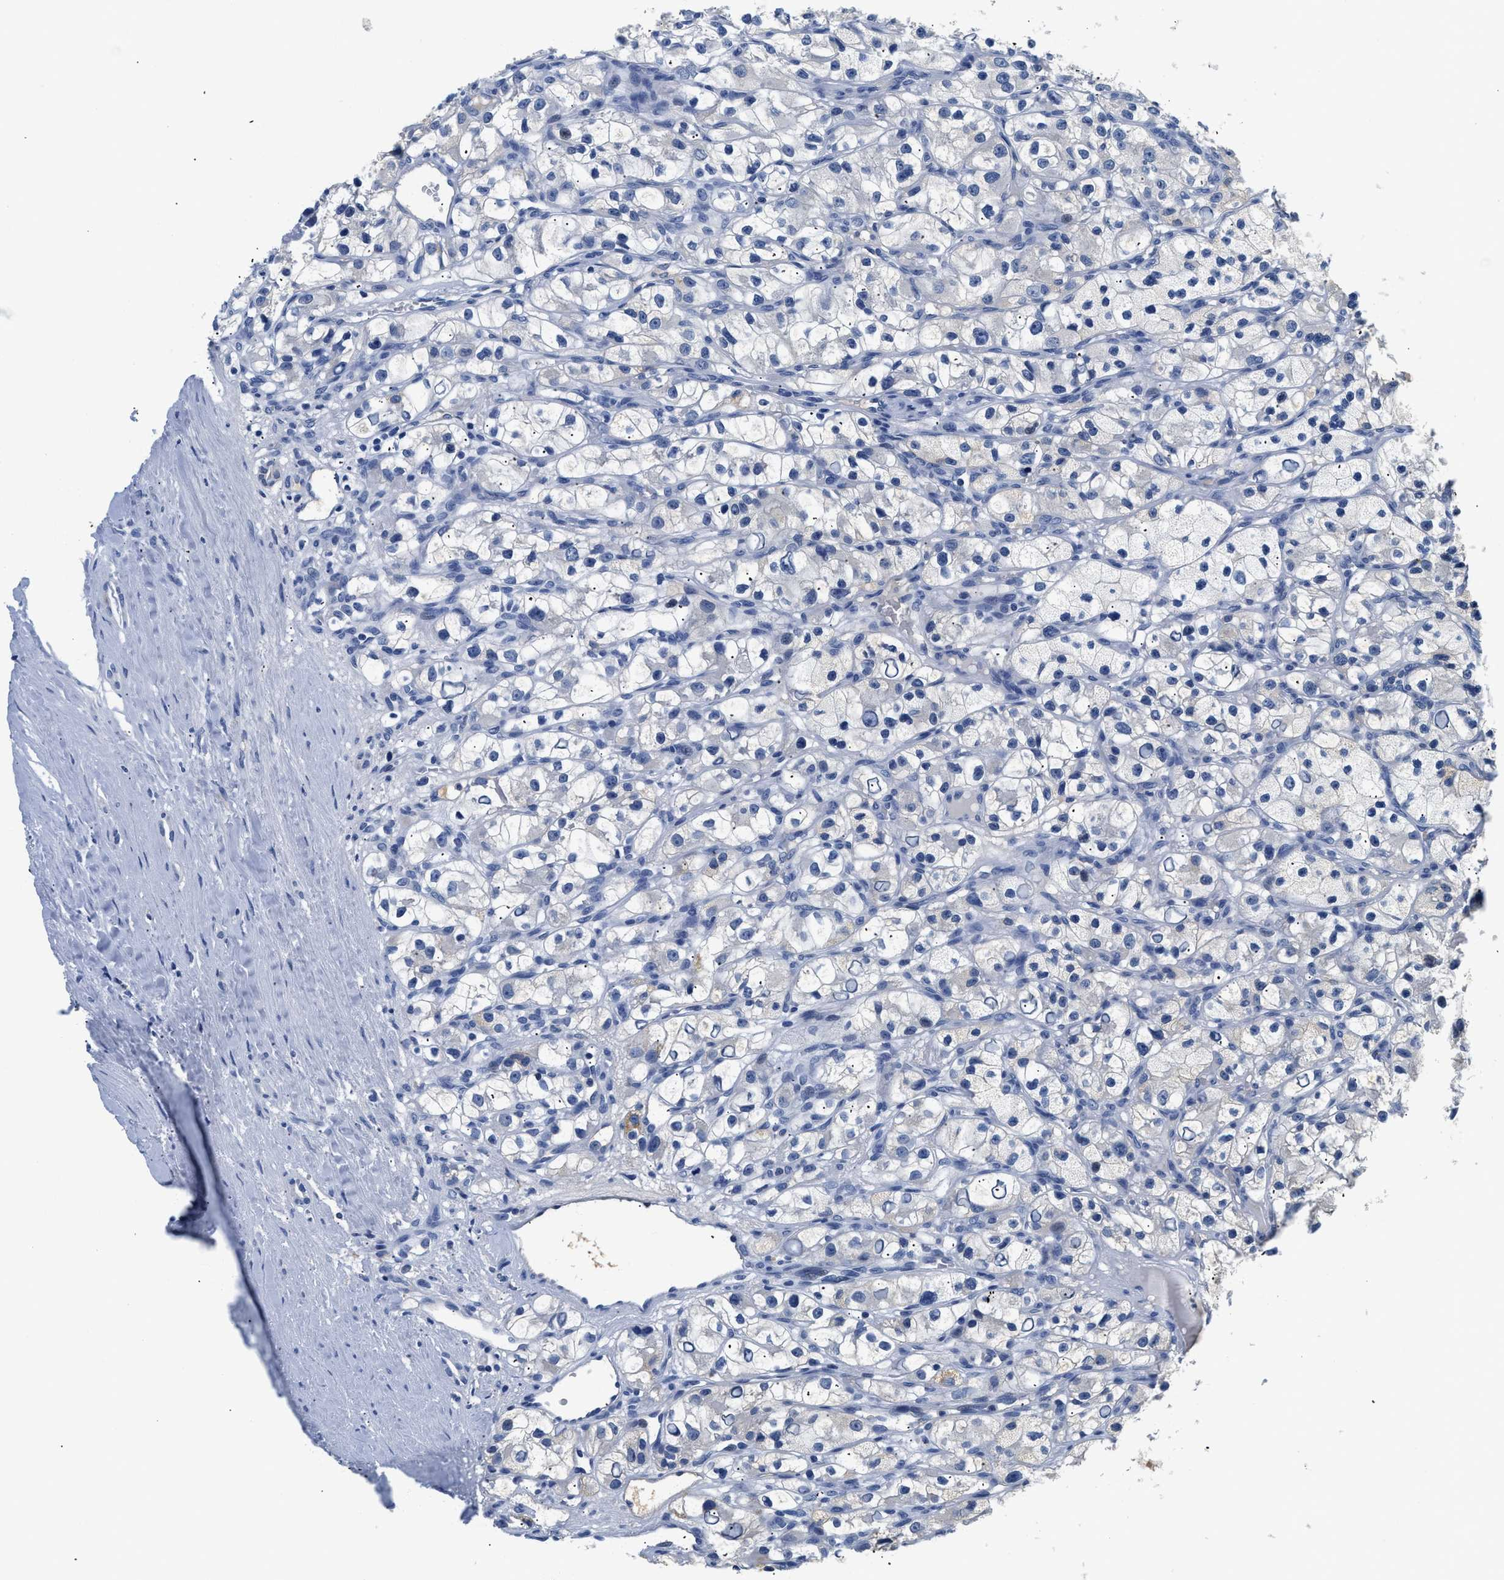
{"staining": {"intensity": "moderate", "quantity": "<25%", "location": "cytoplasmic/membranous"}, "tissue": "renal cancer", "cell_type": "Tumor cells", "image_type": "cancer", "snomed": [{"axis": "morphology", "description": "Adenocarcinoma, NOS"}, {"axis": "topography", "description": "Kidney"}], "caption": "Protein expression analysis of renal cancer (adenocarcinoma) demonstrates moderate cytoplasmic/membranous staining in approximately <25% of tumor cells. (IHC, brightfield microscopy, high magnification).", "gene": "PCK2", "patient": {"sex": "female", "age": 57}}